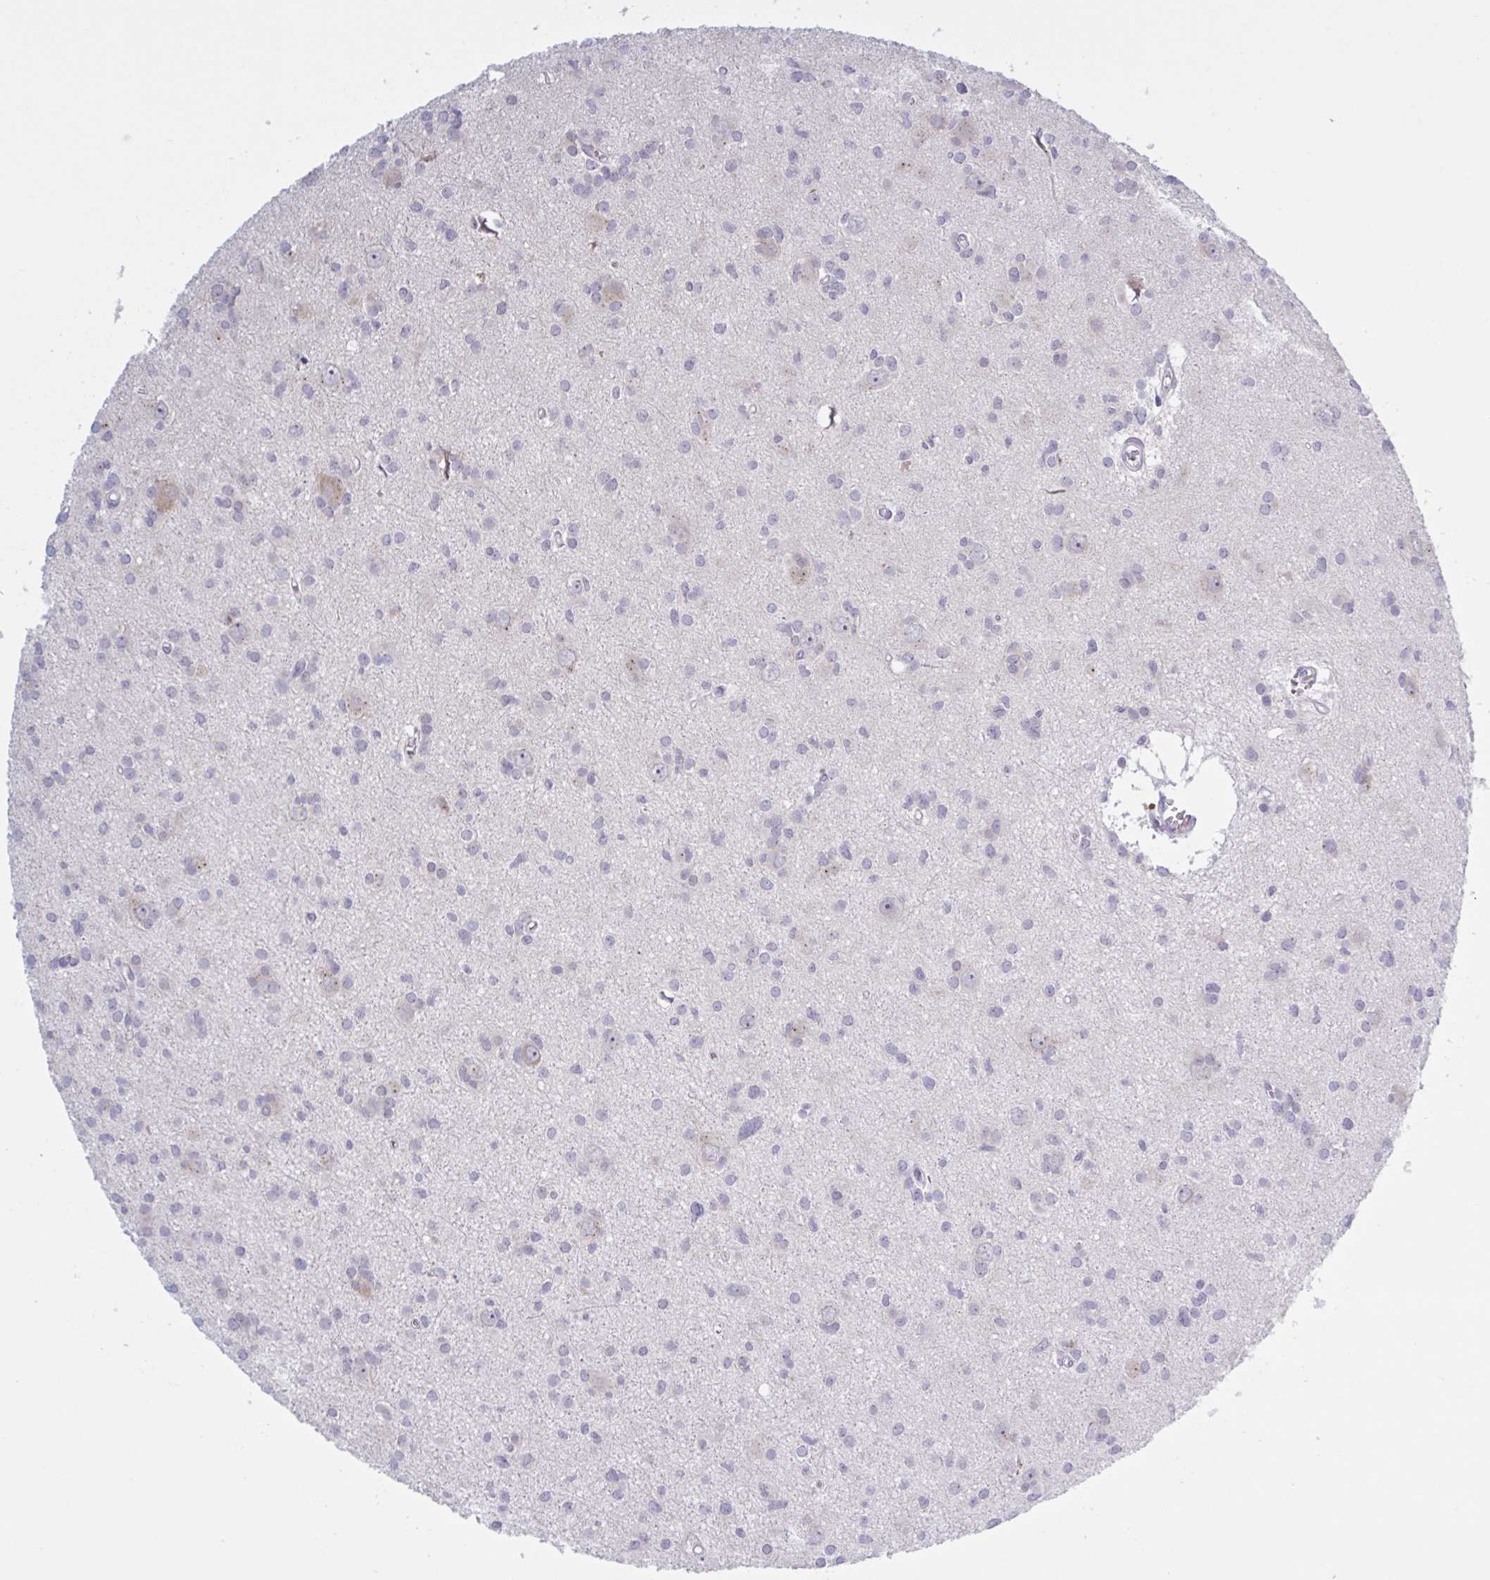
{"staining": {"intensity": "negative", "quantity": "none", "location": "none"}, "tissue": "glioma", "cell_type": "Tumor cells", "image_type": "cancer", "snomed": [{"axis": "morphology", "description": "Glioma, malignant, High grade"}, {"axis": "topography", "description": "Brain"}], "caption": "Protein analysis of malignant high-grade glioma exhibits no significant expression in tumor cells.", "gene": "HSD11B2", "patient": {"sex": "male", "age": 23}}